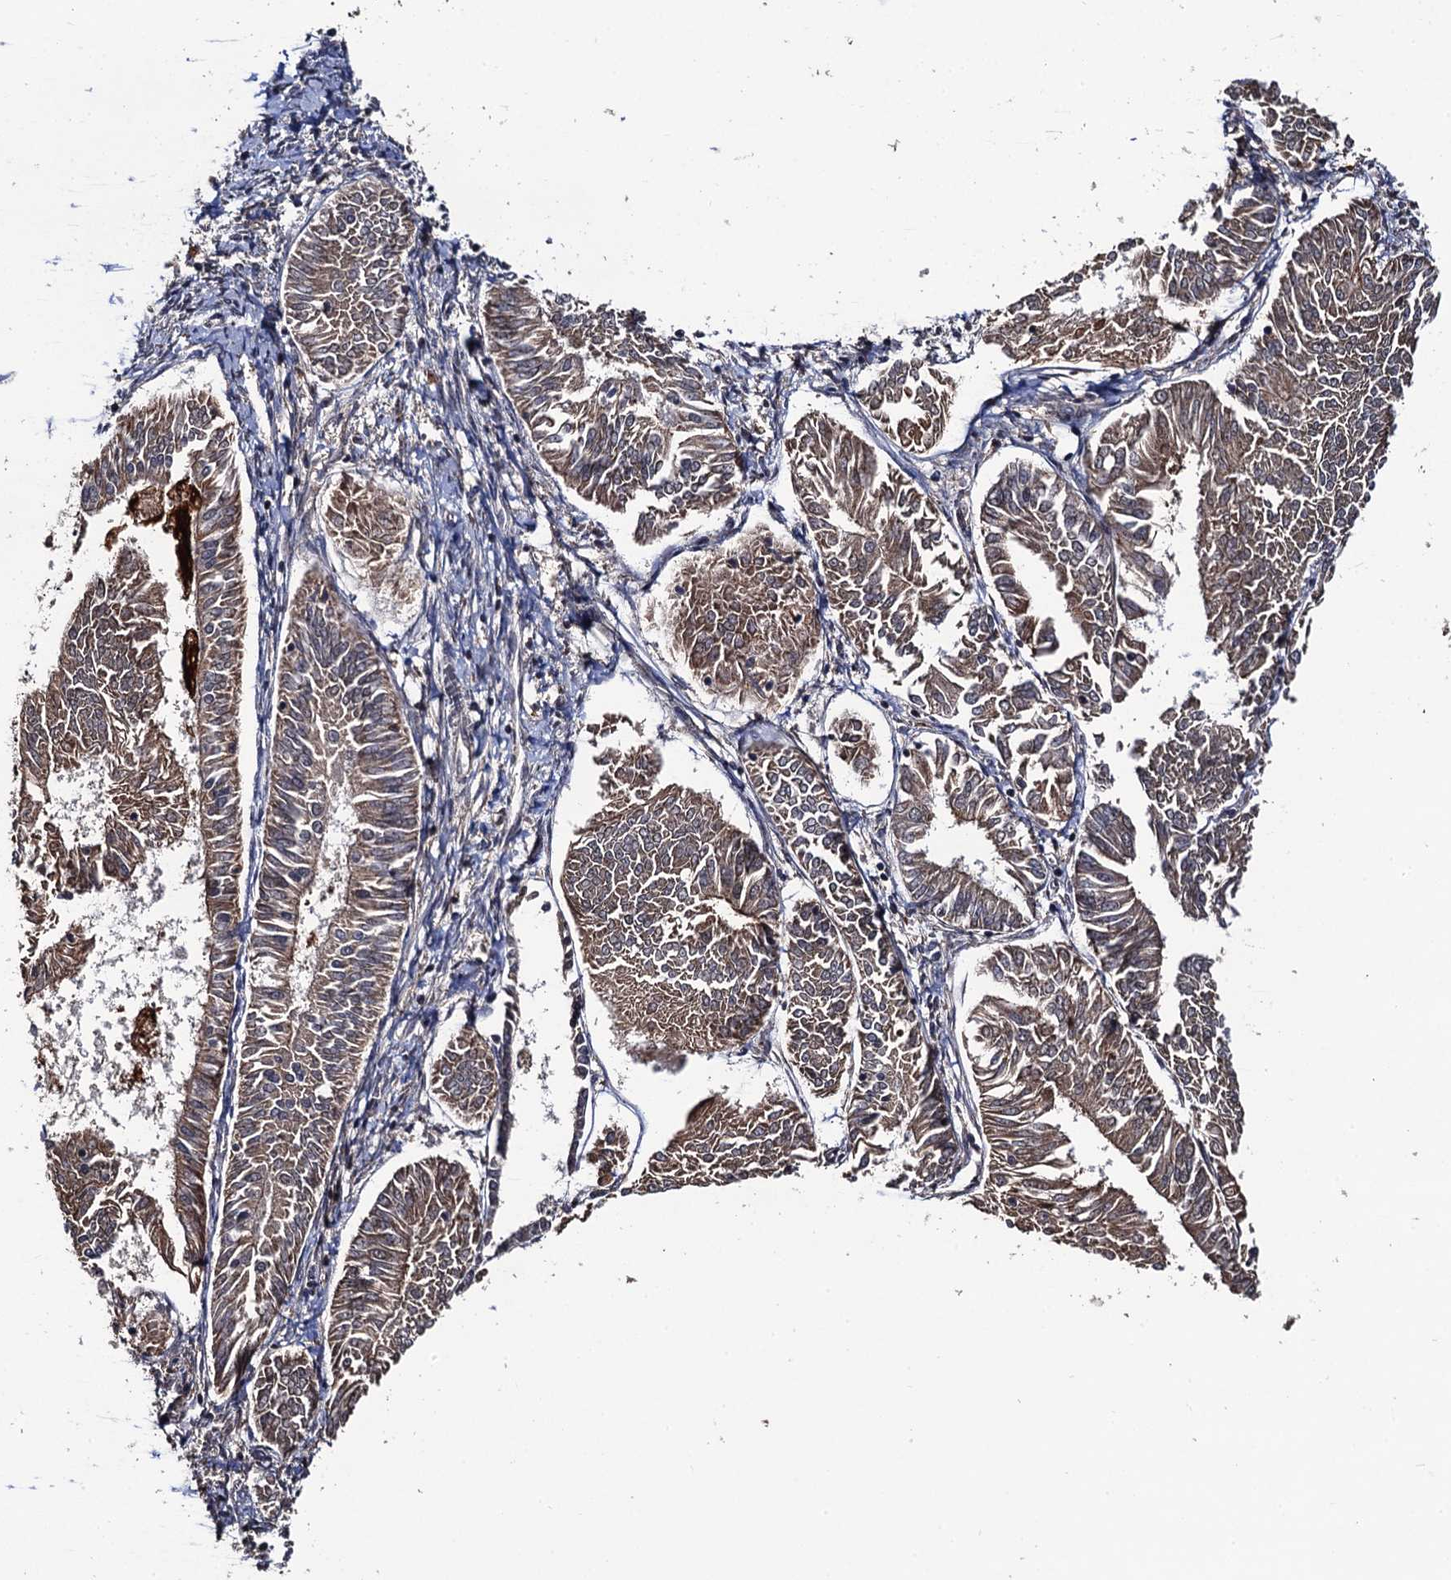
{"staining": {"intensity": "weak", "quantity": ">75%", "location": "cytoplasmic/membranous"}, "tissue": "endometrial cancer", "cell_type": "Tumor cells", "image_type": "cancer", "snomed": [{"axis": "morphology", "description": "Adenocarcinoma, NOS"}, {"axis": "topography", "description": "Endometrium"}], "caption": "An IHC image of neoplastic tissue is shown. Protein staining in brown highlights weak cytoplasmic/membranous positivity in adenocarcinoma (endometrial) within tumor cells.", "gene": "LRRC63", "patient": {"sex": "female", "age": 58}}